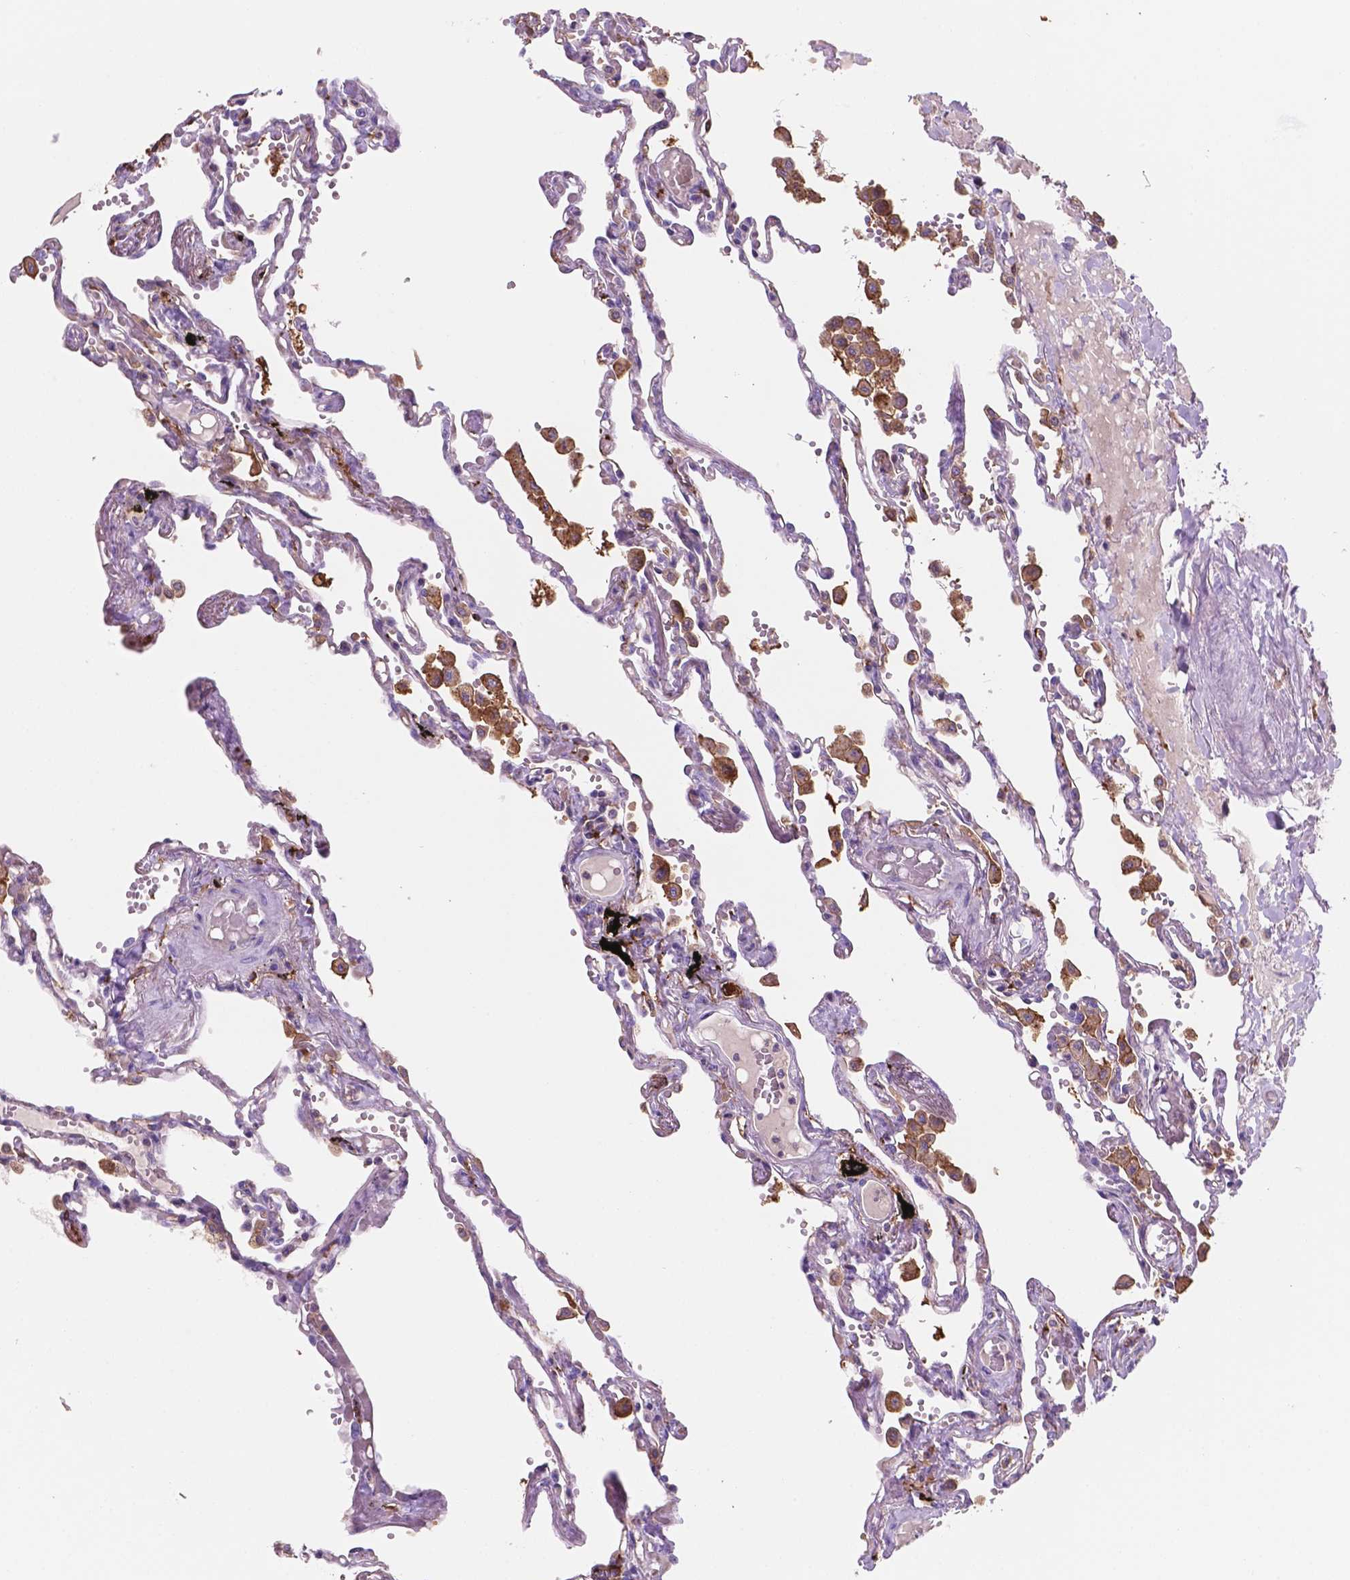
{"staining": {"intensity": "negative", "quantity": "none", "location": "none"}, "tissue": "lung", "cell_type": "Alveolar cells", "image_type": "normal", "snomed": [{"axis": "morphology", "description": "Normal tissue, NOS"}, {"axis": "morphology", "description": "Adenocarcinoma, NOS"}, {"axis": "topography", "description": "Cartilage tissue"}, {"axis": "topography", "description": "Lung"}], "caption": "An IHC image of benign lung is shown. There is no staining in alveolar cells of lung.", "gene": "MKRN2OS", "patient": {"sex": "female", "age": 67}}